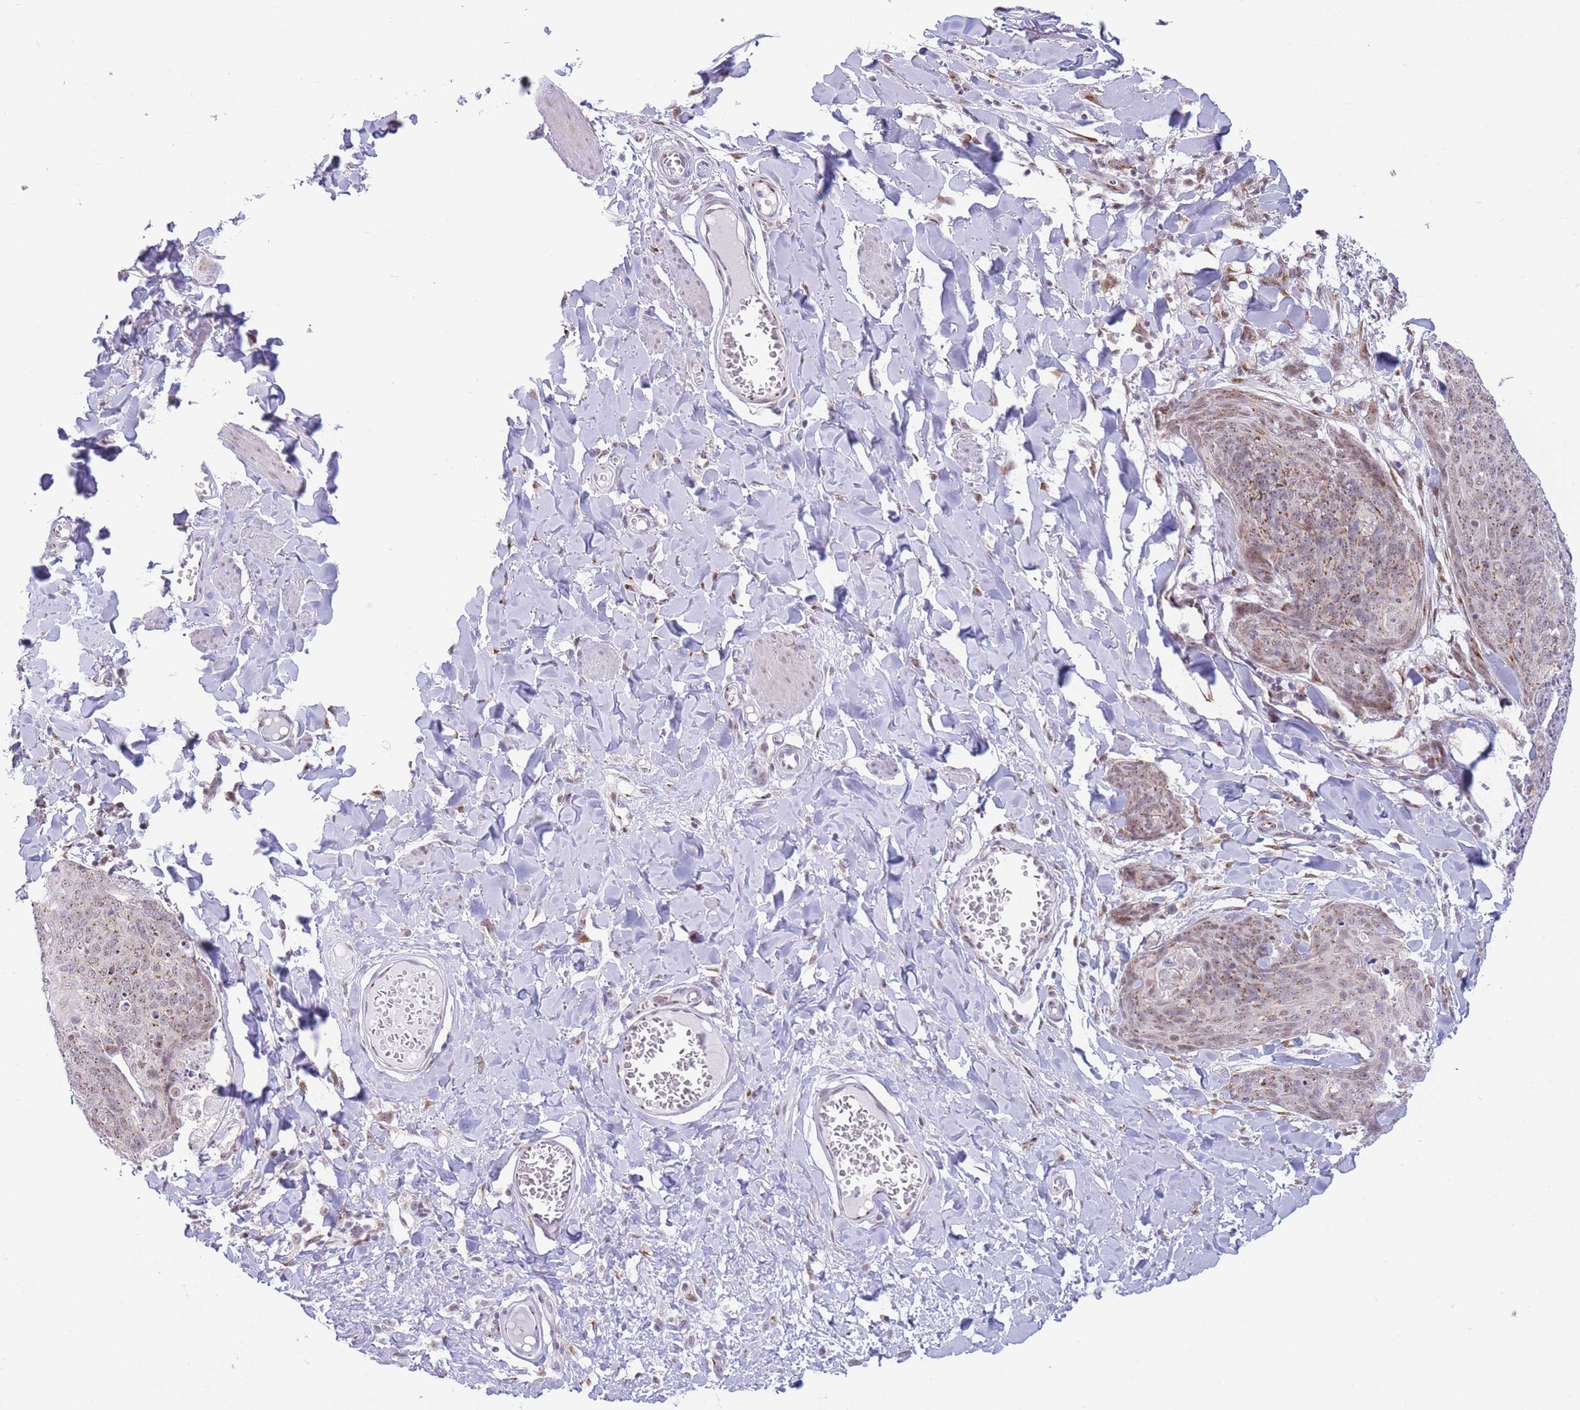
{"staining": {"intensity": "moderate", "quantity": ">75%", "location": "cytoplasmic/membranous,nuclear"}, "tissue": "skin cancer", "cell_type": "Tumor cells", "image_type": "cancer", "snomed": [{"axis": "morphology", "description": "Squamous cell carcinoma, NOS"}, {"axis": "topography", "description": "Skin"}, {"axis": "topography", "description": "Vulva"}], "caption": "Immunohistochemistry photomicrograph of human skin cancer (squamous cell carcinoma) stained for a protein (brown), which displays medium levels of moderate cytoplasmic/membranous and nuclear staining in approximately >75% of tumor cells.", "gene": "INO80C", "patient": {"sex": "female", "age": 85}}